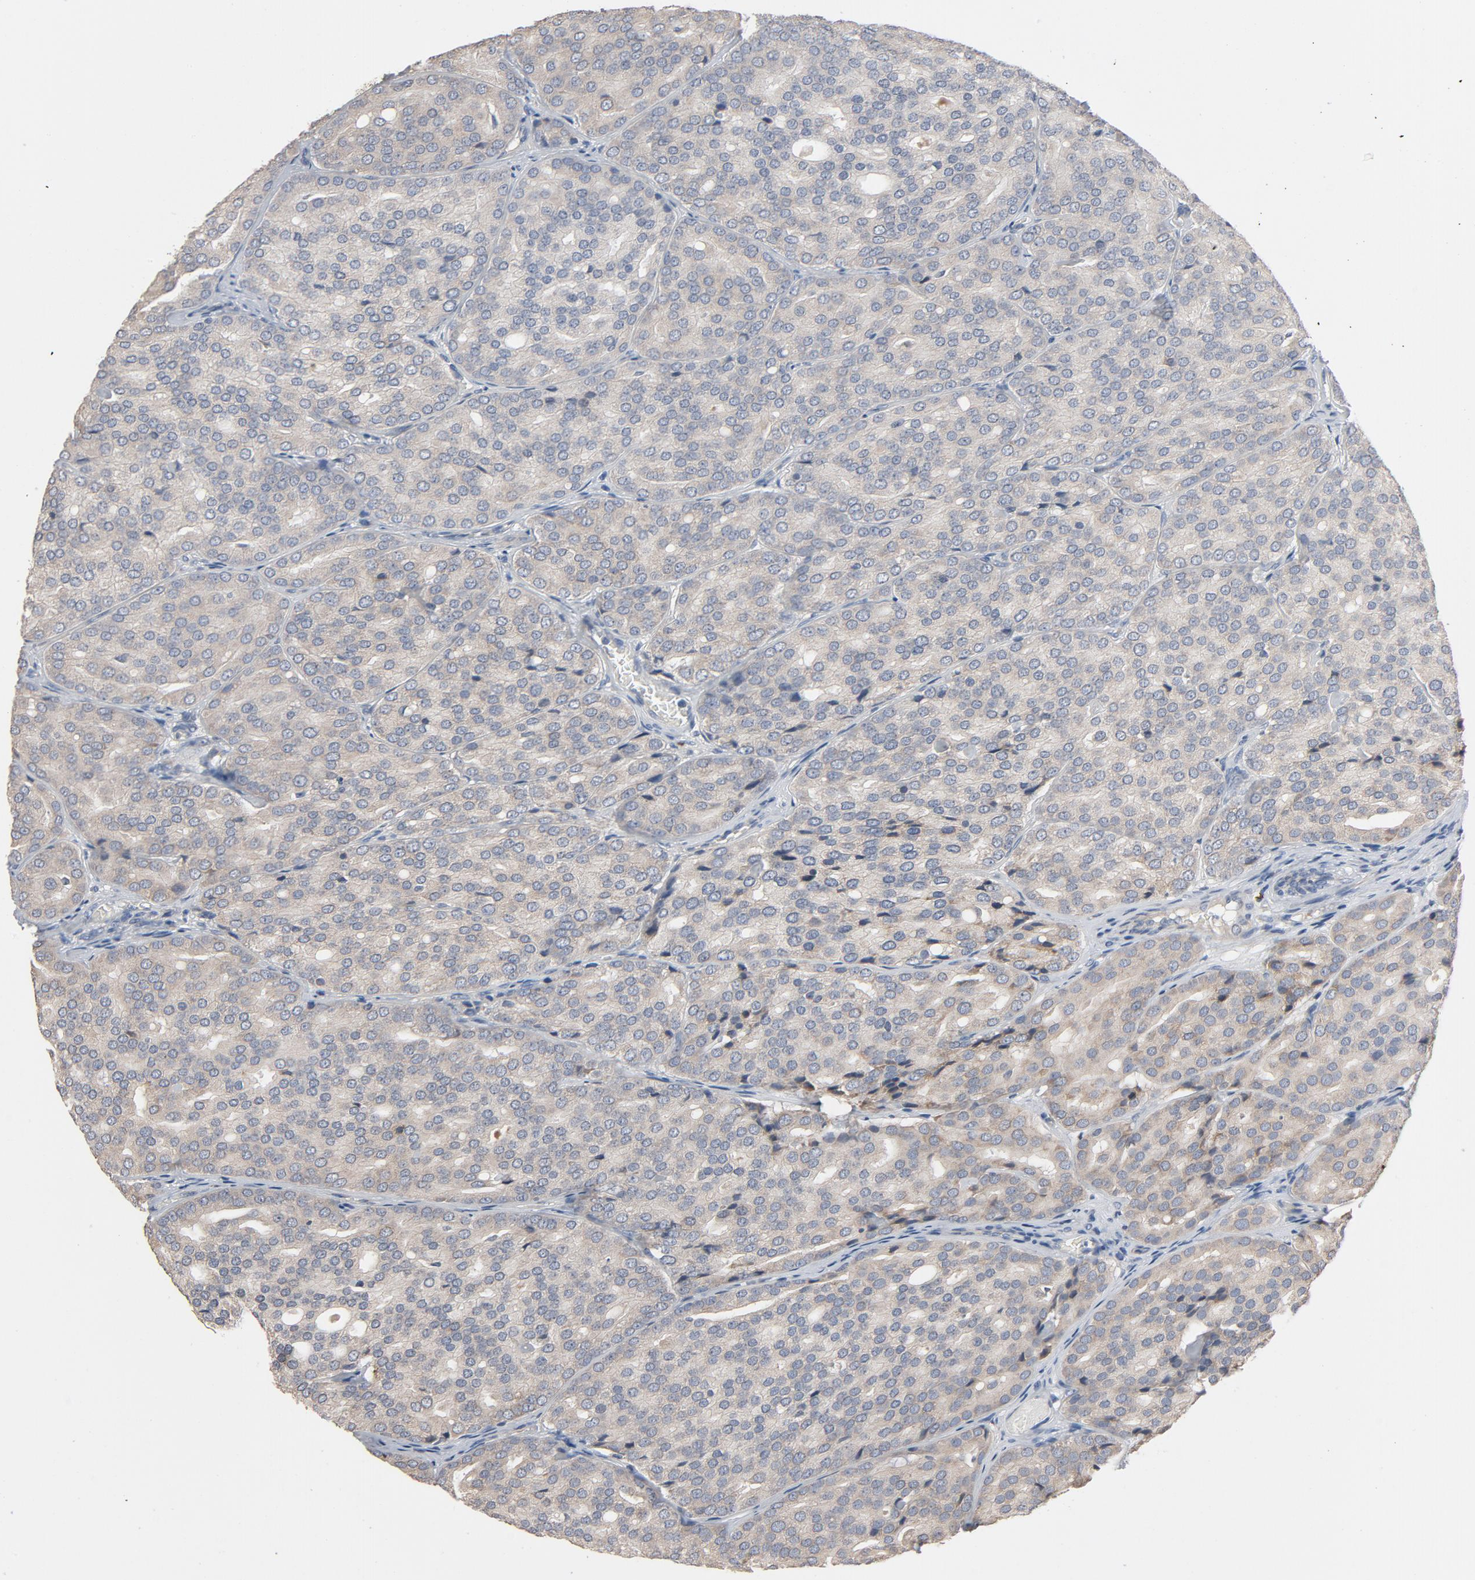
{"staining": {"intensity": "weak", "quantity": ">75%", "location": "cytoplasmic/membranous"}, "tissue": "prostate cancer", "cell_type": "Tumor cells", "image_type": "cancer", "snomed": [{"axis": "morphology", "description": "Adenocarcinoma, High grade"}, {"axis": "topography", "description": "Prostate"}], "caption": "A low amount of weak cytoplasmic/membranous positivity is seen in approximately >75% of tumor cells in prostate cancer (adenocarcinoma (high-grade)) tissue.", "gene": "TLR4", "patient": {"sex": "male", "age": 64}}